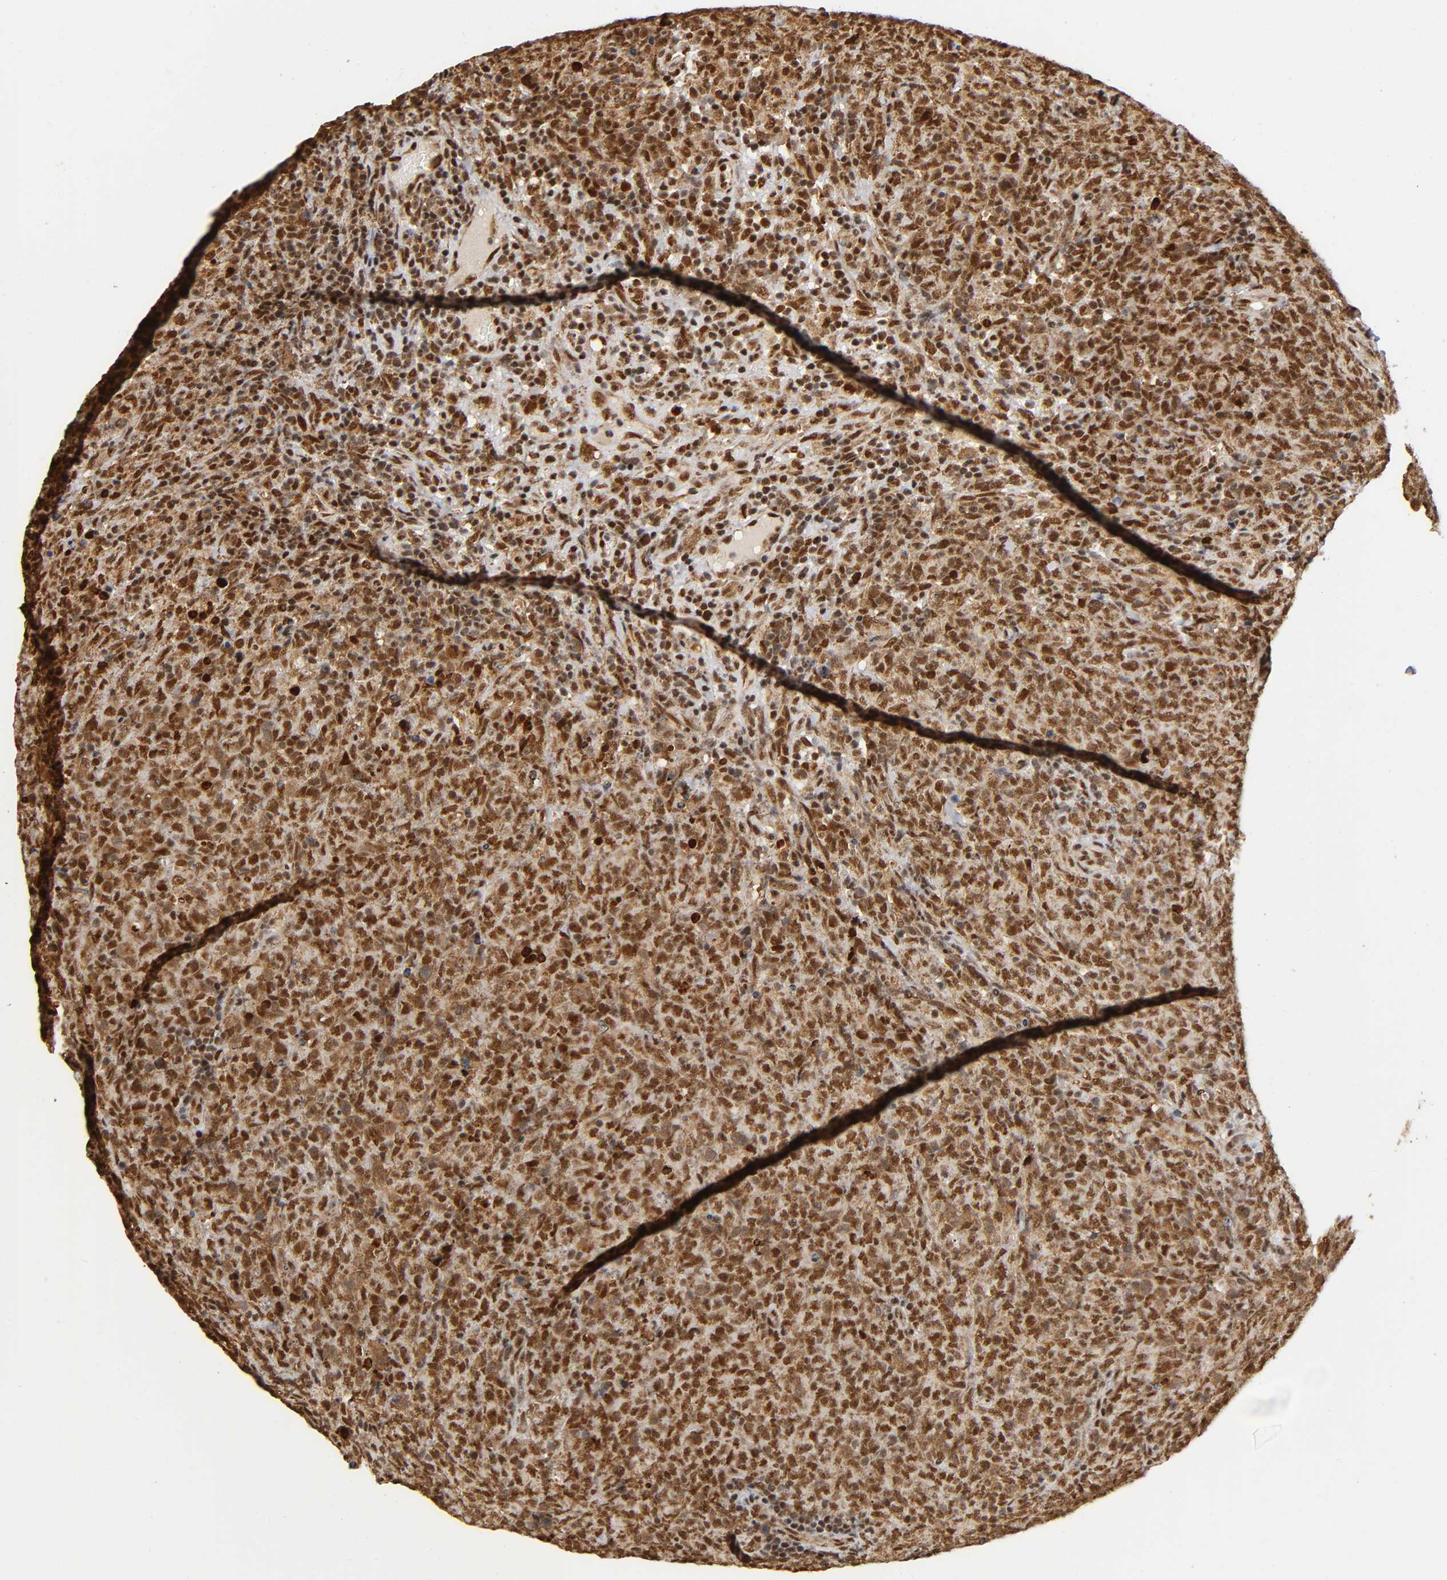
{"staining": {"intensity": "strong", "quantity": ">75%", "location": "cytoplasmic/membranous,nuclear"}, "tissue": "lymphoma", "cell_type": "Tumor cells", "image_type": "cancer", "snomed": [{"axis": "morphology", "description": "Malignant lymphoma, non-Hodgkin's type, High grade"}, {"axis": "topography", "description": "Tonsil"}], "caption": "Lymphoma stained for a protein reveals strong cytoplasmic/membranous and nuclear positivity in tumor cells.", "gene": "RNF122", "patient": {"sex": "female", "age": 36}}